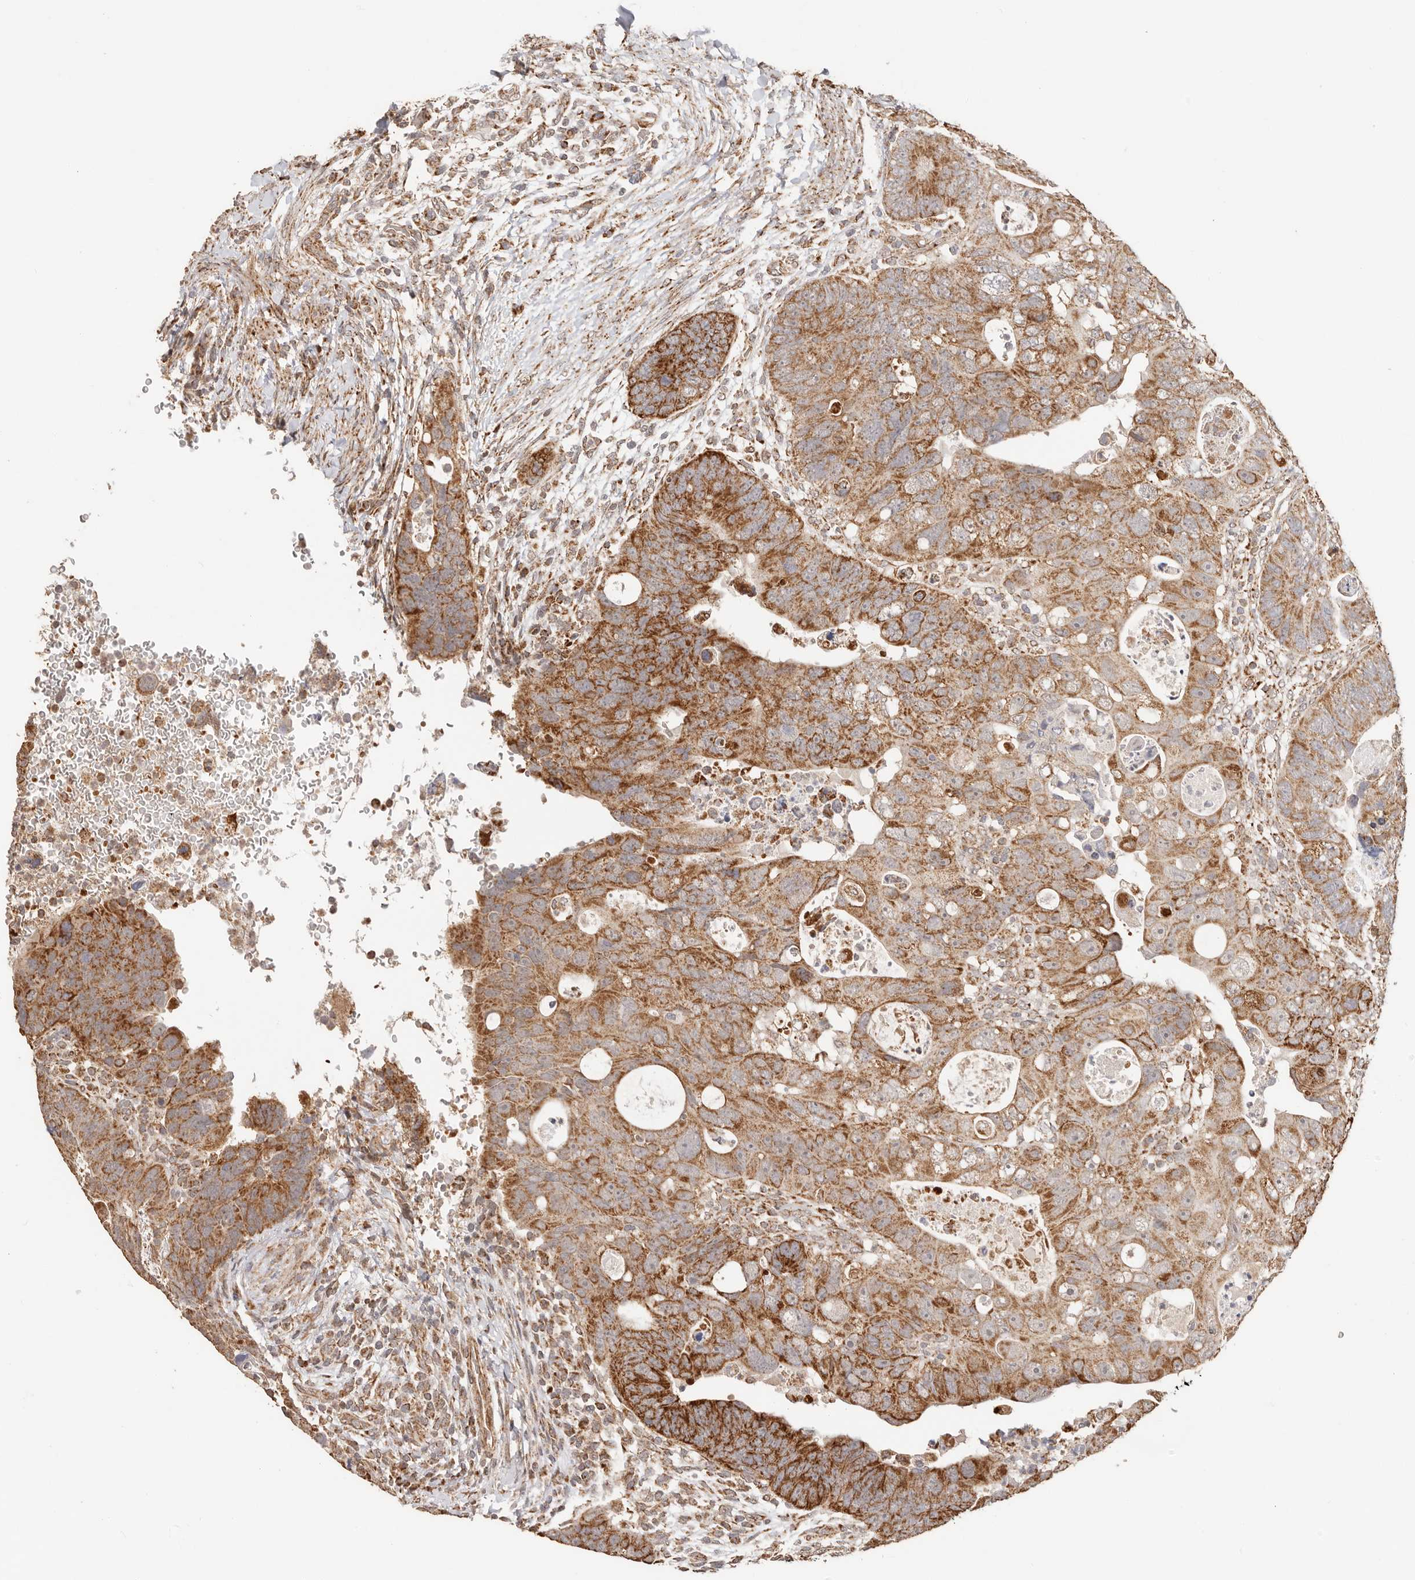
{"staining": {"intensity": "strong", "quantity": ">75%", "location": "cytoplasmic/membranous"}, "tissue": "colorectal cancer", "cell_type": "Tumor cells", "image_type": "cancer", "snomed": [{"axis": "morphology", "description": "Adenocarcinoma, NOS"}, {"axis": "topography", "description": "Rectum"}], "caption": "The immunohistochemical stain highlights strong cytoplasmic/membranous staining in tumor cells of adenocarcinoma (colorectal) tissue.", "gene": "NDUFB11", "patient": {"sex": "male", "age": 59}}